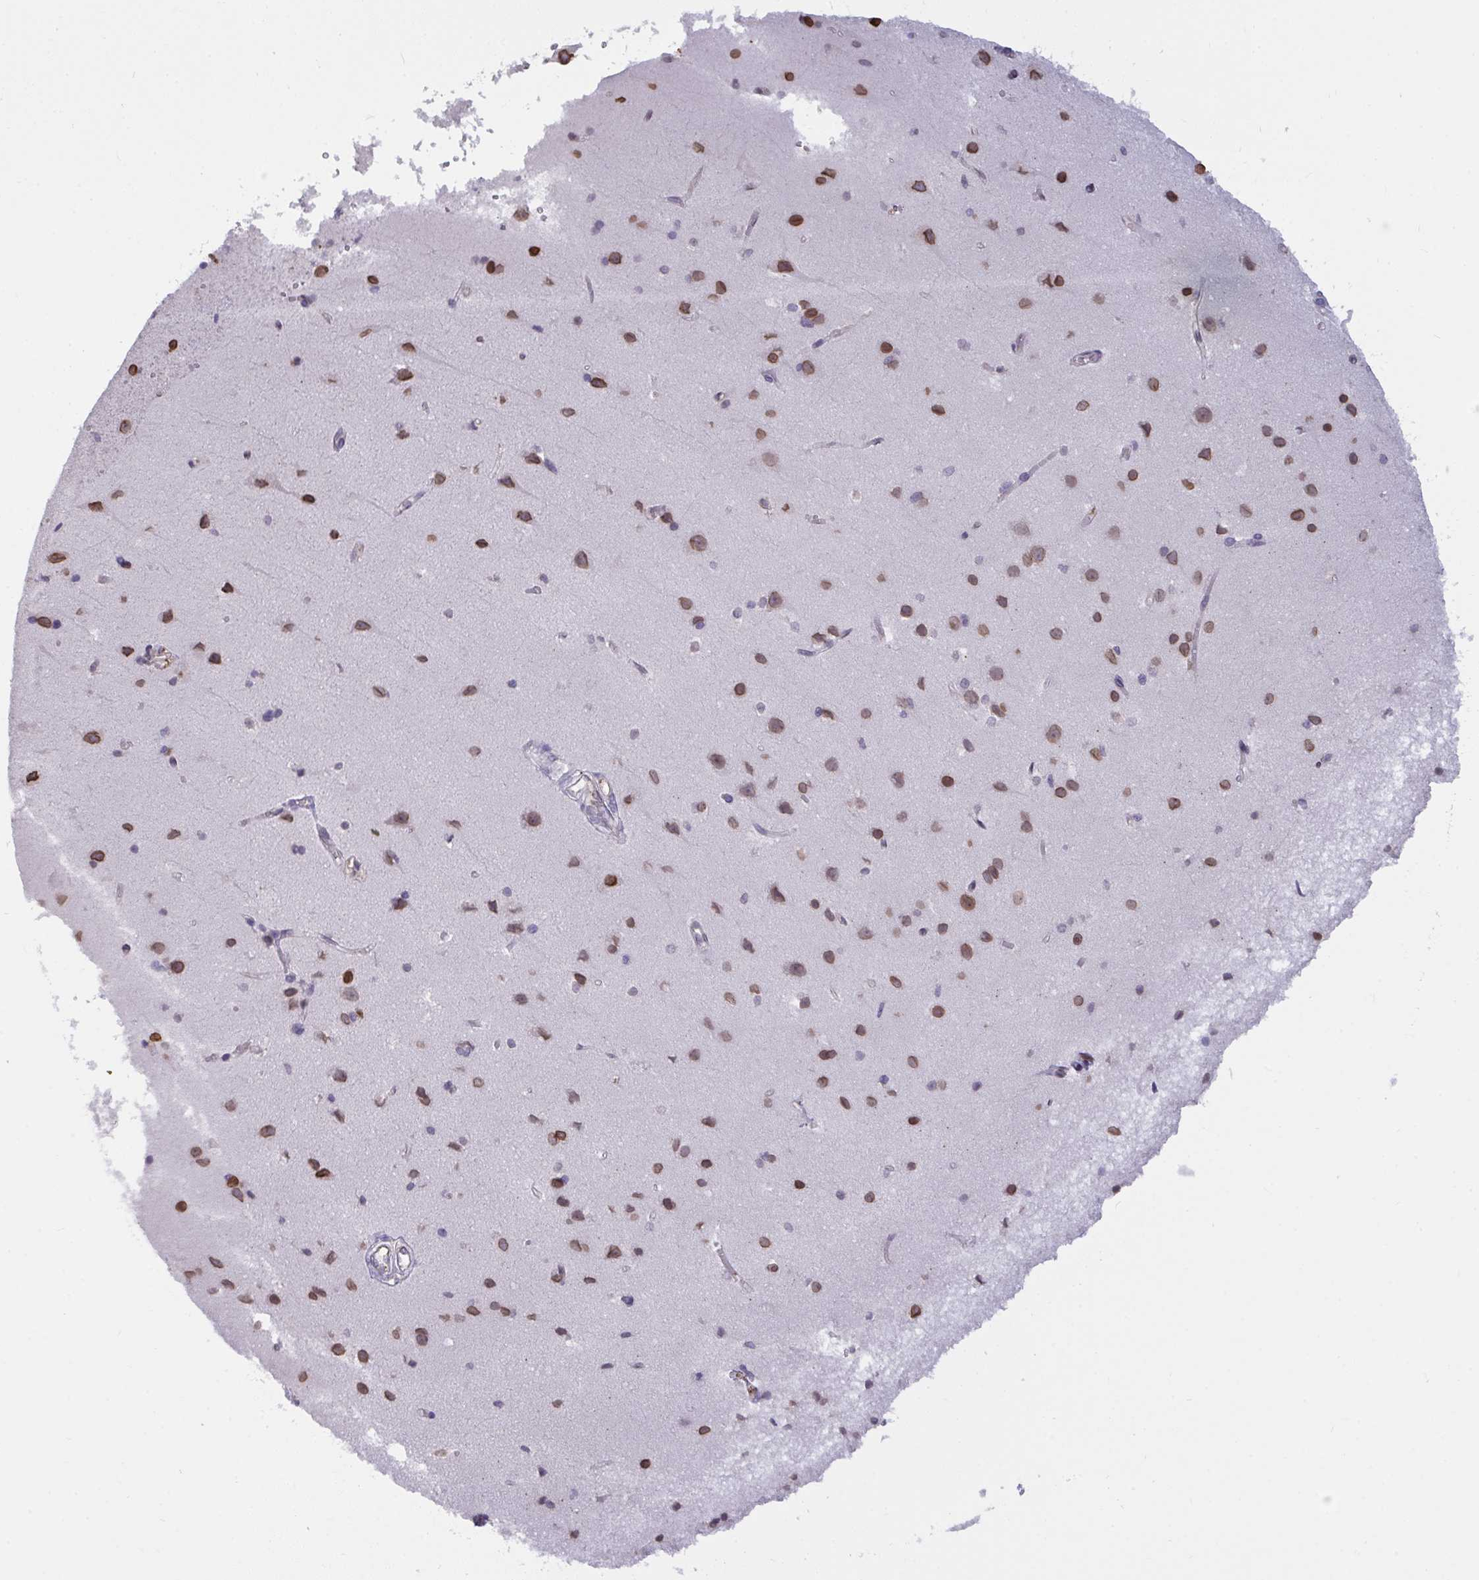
{"staining": {"intensity": "negative", "quantity": "none", "location": "none"}, "tissue": "cerebral cortex", "cell_type": "Endothelial cells", "image_type": "normal", "snomed": [{"axis": "morphology", "description": "Normal tissue, NOS"}, {"axis": "topography", "description": "Cerebral cortex"}], "caption": "DAB (3,3'-diaminobenzidine) immunohistochemical staining of unremarkable cerebral cortex exhibits no significant staining in endothelial cells. (DAB (3,3'-diaminobenzidine) immunohistochemistry visualized using brightfield microscopy, high magnification).", "gene": "SEMA6B", "patient": {"sex": "male", "age": 37}}